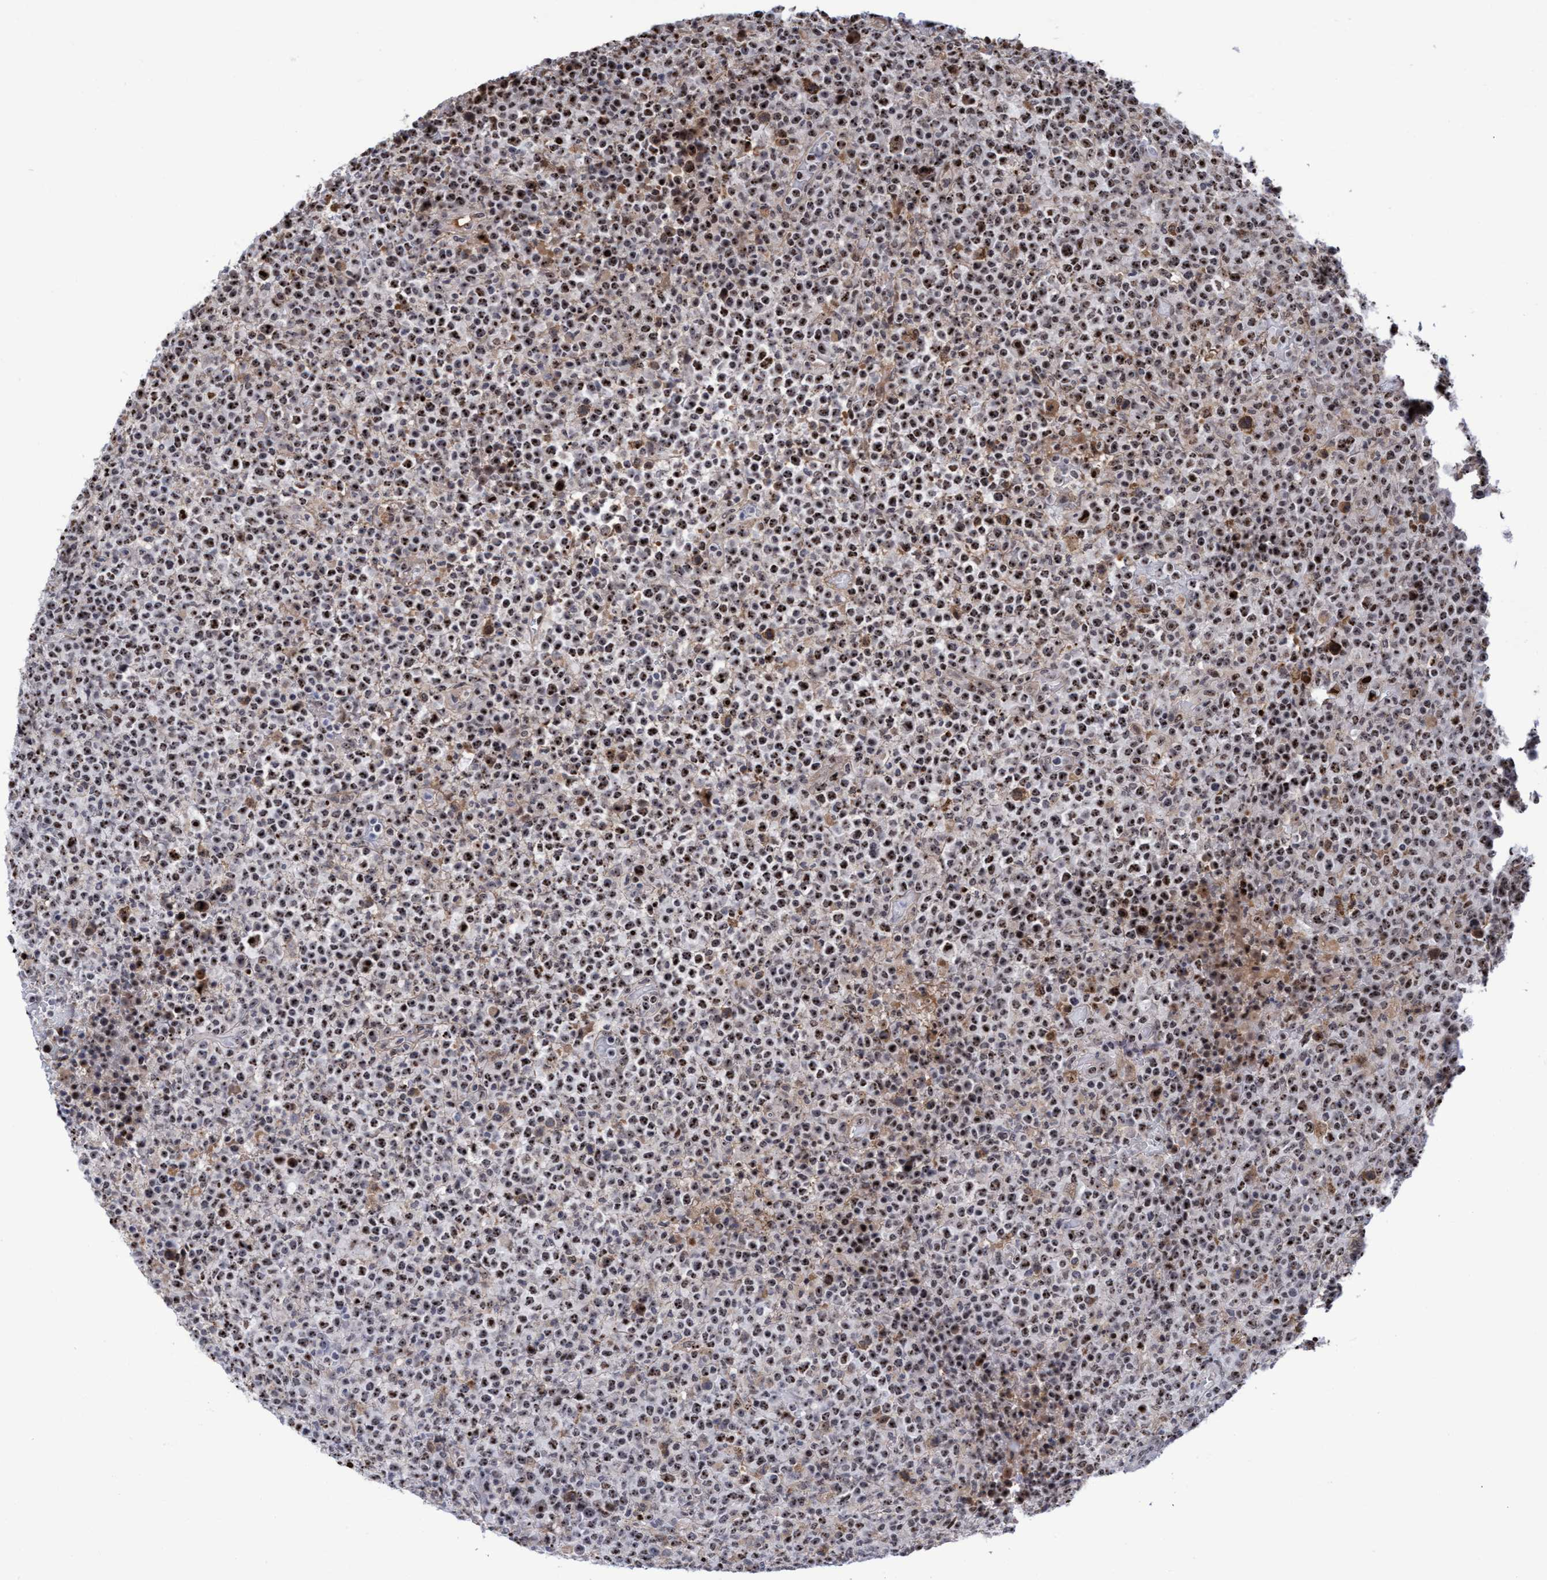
{"staining": {"intensity": "moderate", "quantity": ">75%", "location": "nuclear"}, "tissue": "lymphoma", "cell_type": "Tumor cells", "image_type": "cancer", "snomed": [{"axis": "morphology", "description": "Malignant lymphoma, non-Hodgkin's type, High grade"}, {"axis": "topography", "description": "Lymph node"}], "caption": "Protein staining of high-grade malignant lymphoma, non-Hodgkin's type tissue displays moderate nuclear staining in about >75% of tumor cells.", "gene": "EFCAB10", "patient": {"sex": "male", "age": 13}}